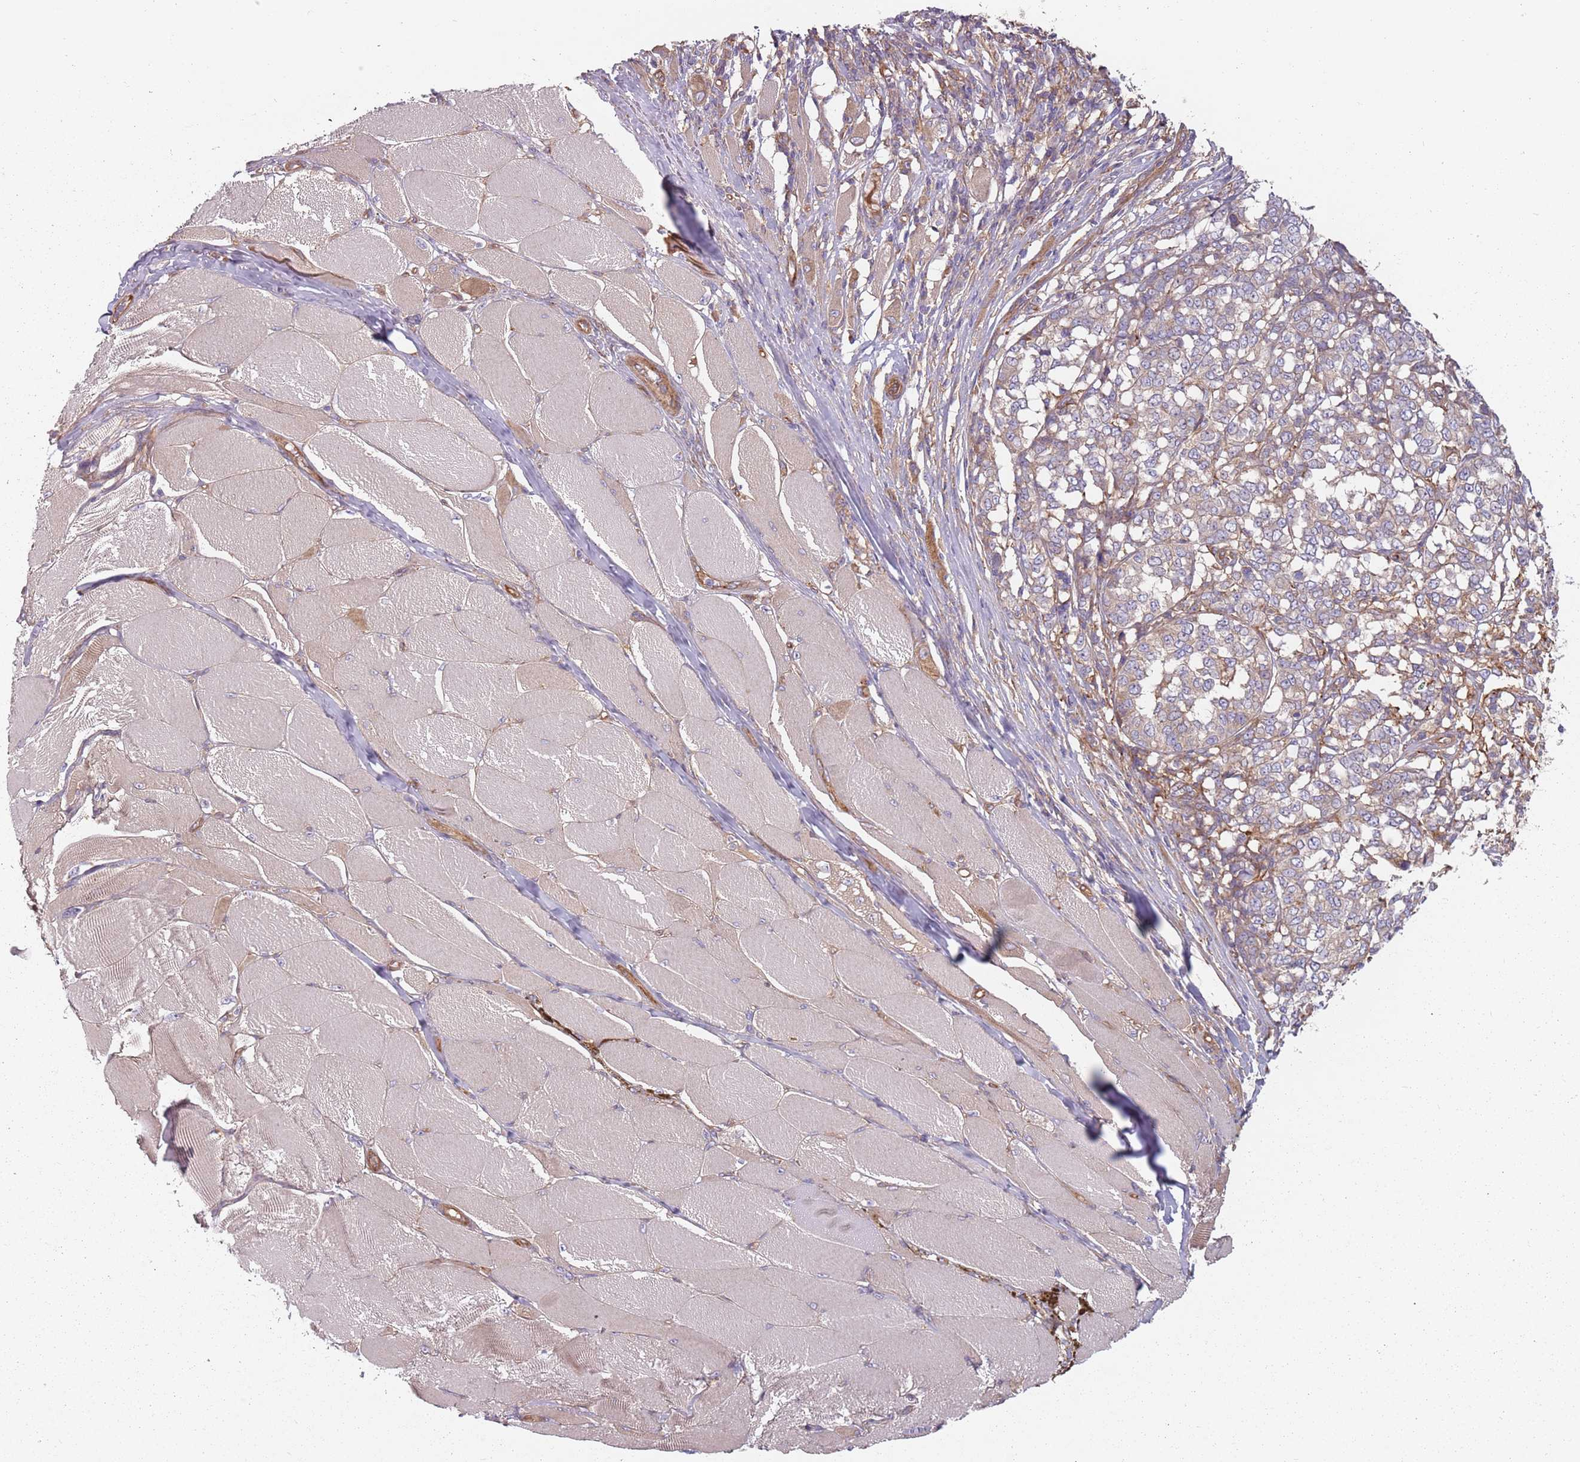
{"staining": {"intensity": "weak", "quantity": "<25%", "location": "cytoplasmic/membranous"}, "tissue": "melanoma", "cell_type": "Tumor cells", "image_type": "cancer", "snomed": [{"axis": "morphology", "description": "Malignant melanoma, NOS"}, {"axis": "topography", "description": "Skin"}], "caption": "The immunohistochemistry micrograph has no significant positivity in tumor cells of melanoma tissue.", "gene": "SPDL1", "patient": {"sex": "female", "age": 72}}